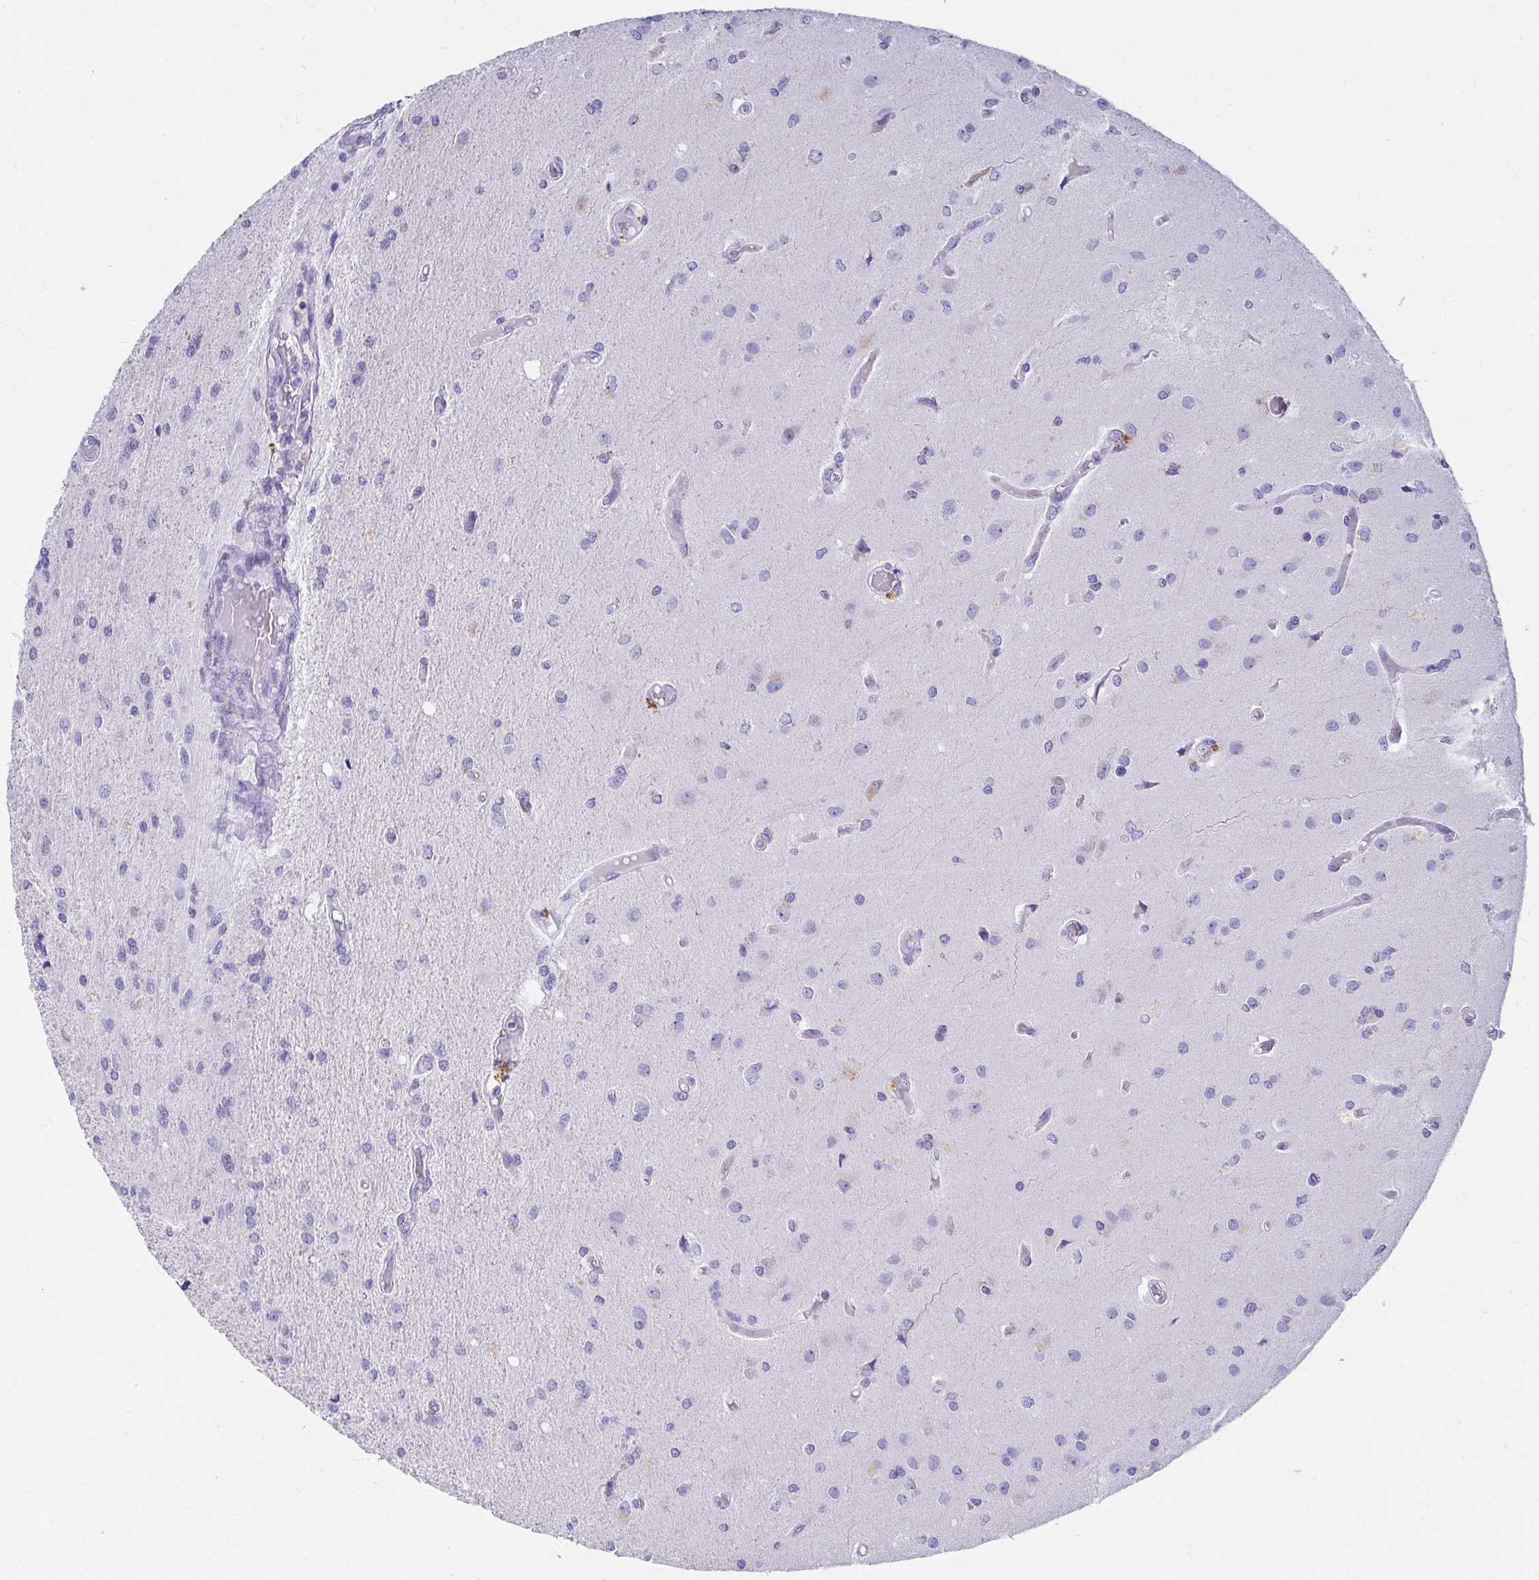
{"staining": {"intensity": "negative", "quantity": "none", "location": "none"}, "tissue": "glioma", "cell_type": "Tumor cells", "image_type": "cancer", "snomed": [{"axis": "morphology", "description": "Glioma, malignant, High grade"}, {"axis": "topography", "description": "Brain"}], "caption": "The immunohistochemistry histopathology image has no significant expression in tumor cells of glioma tissue. (Immunohistochemistry, brightfield microscopy, high magnification).", "gene": "DPEP3", "patient": {"sex": "female", "age": 70}}